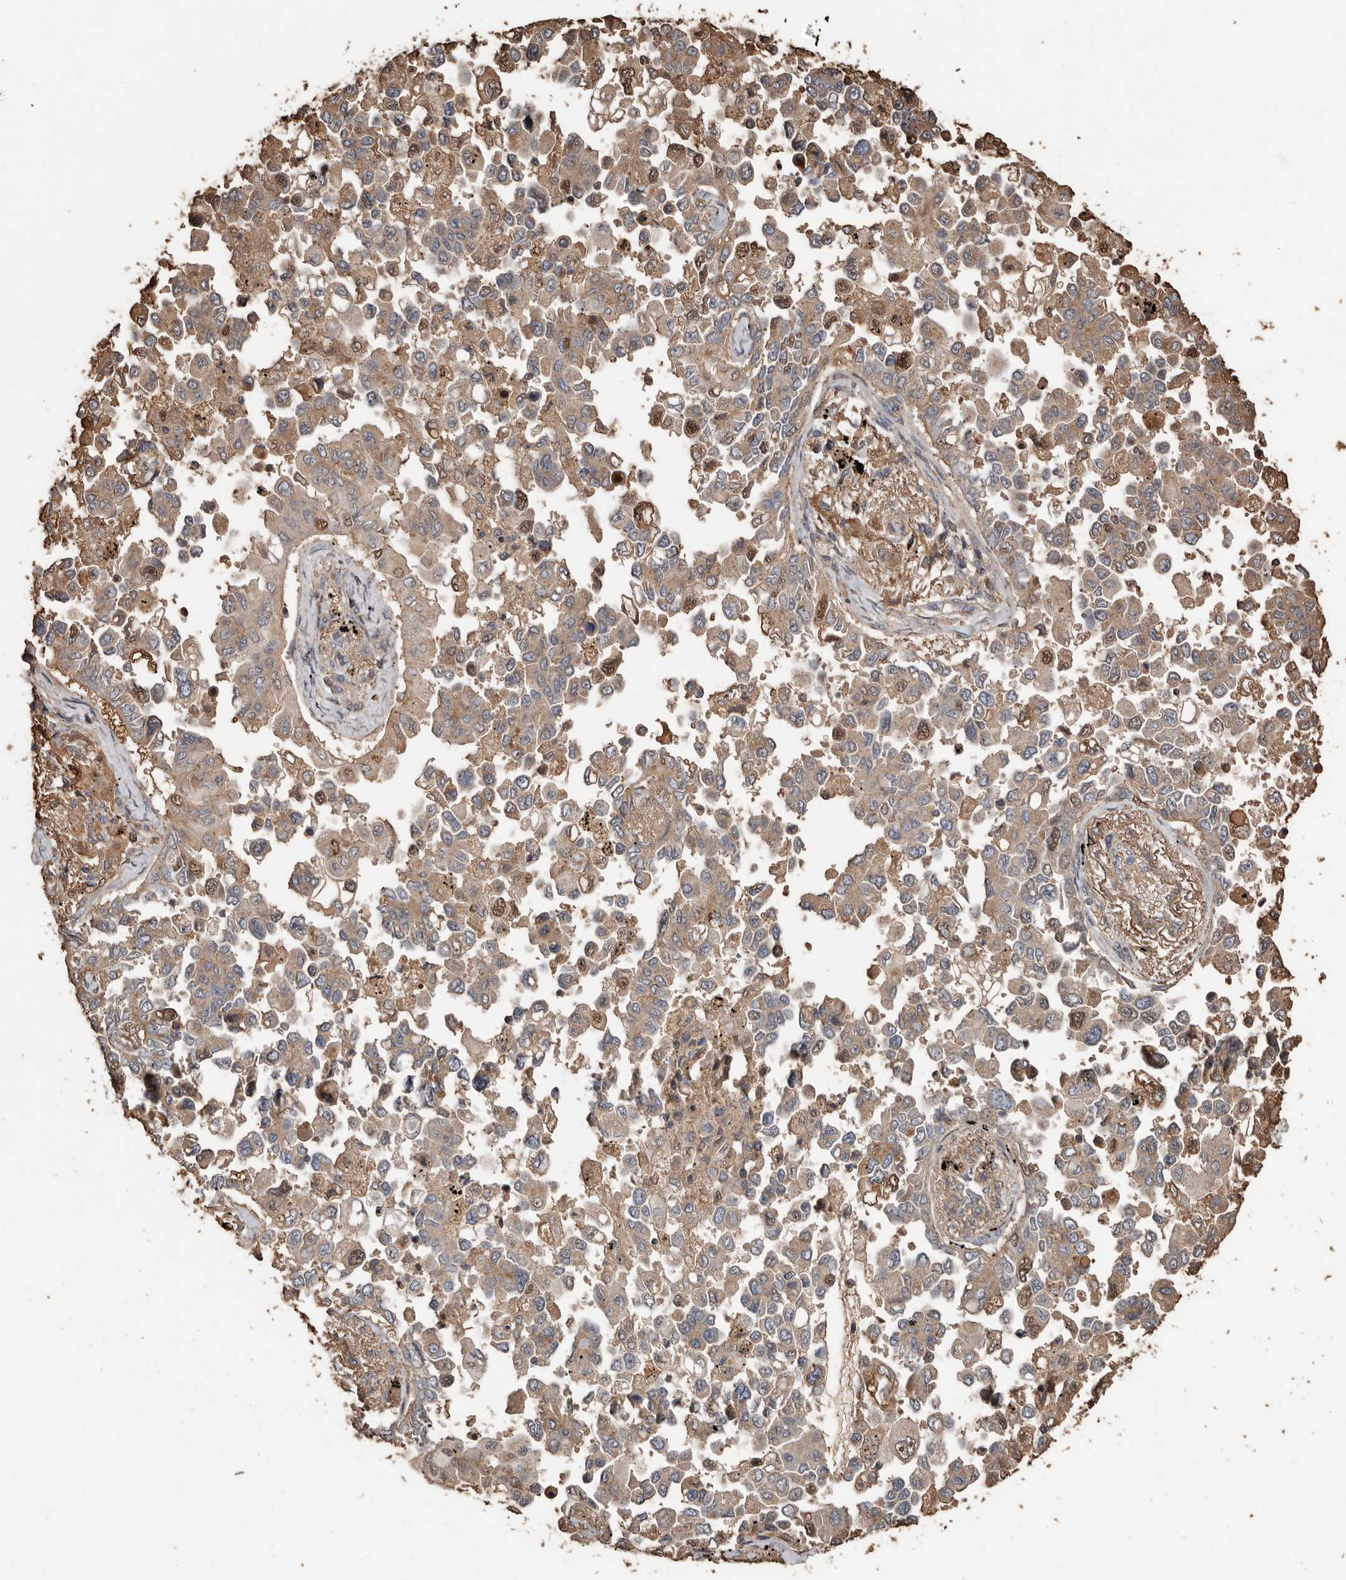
{"staining": {"intensity": "weak", "quantity": ">75%", "location": "cytoplasmic/membranous,nuclear"}, "tissue": "lung cancer", "cell_type": "Tumor cells", "image_type": "cancer", "snomed": [{"axis": "morphology", "description": "Adenocarcinoma, NOS"}, {"axis": "topography", "description": "Lung"}], "caption": "IHC micrograph of neoplastic tissue: adenocarcinoma (lung) stained using immunohistochemistry (IHC) reveals low levels of weak protein expression localized specifically in the cytoplasmic/membranous and nuclear of tumor cells, appearing as a cytoplasmic/membranous and nuclear brown color.", "gene": "RANBP17", "patient": {"sex": "female", "age": 67}}